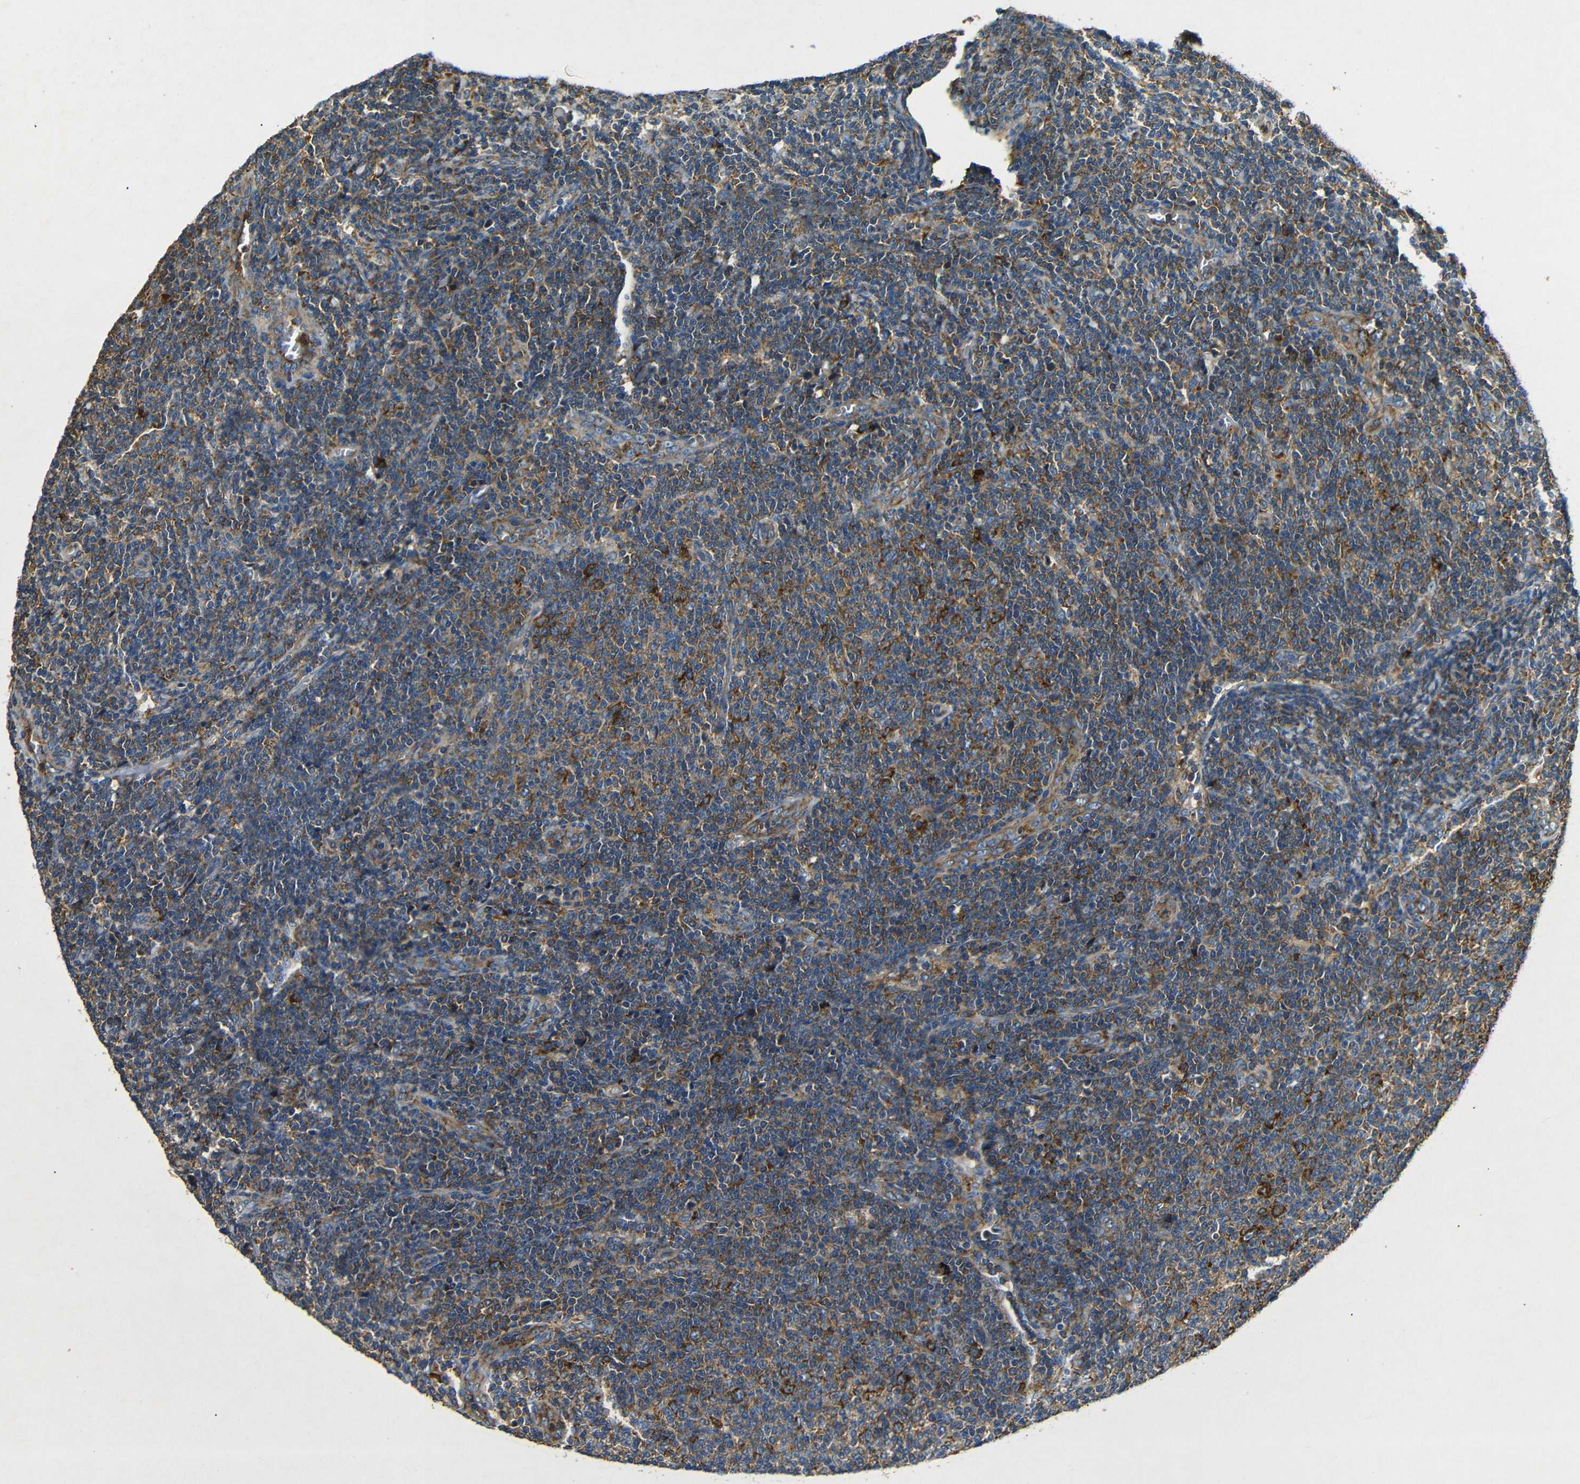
{"staining": {"intensity": "strong", "quantity": "25%-75%", "location": "cytoplasmic/membranous"}, "tissue": "lymphoma", "cell_type": "Tumor cells", "image_type": "cancer", "snomed": [{"axis": "morphology", "description": "Malignant lymphoma, non-Hodgkin's type, Low grade"}, {"axis": "topography", "description": "Lymph node"}], "caption": "A micrograph of human lymphoma stained for a protein shows strong cytoplasmic/membranous brown staining in tumor cells. (Brightfield microscopy of DAB IHC at high magnification).", "gene": "BTF3", "patient": {"sex": "male", "age": 66}}